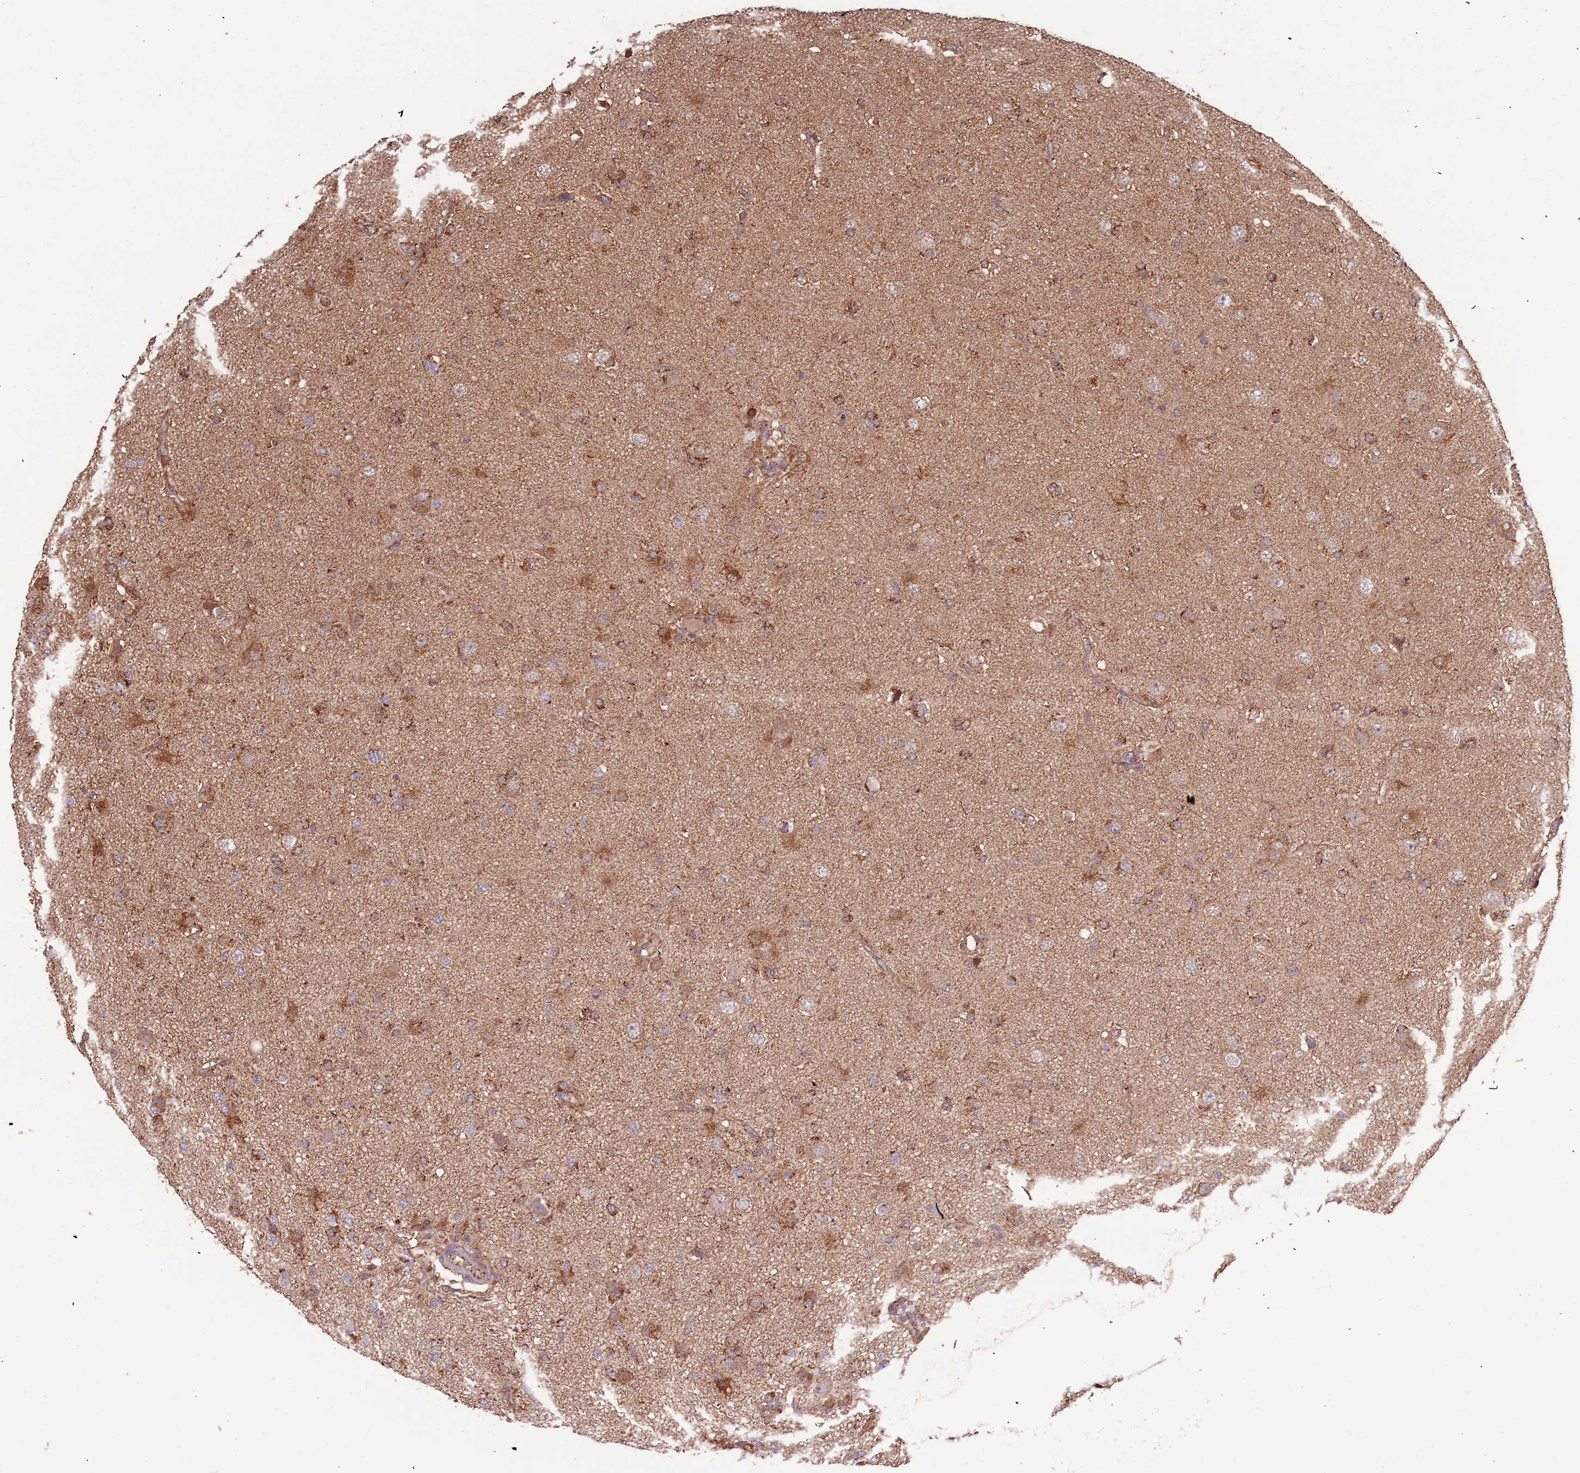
{"staining": {"intensity": "moderate", "quantity": ">75%", "location": "cytoplasmic/membranous"}, "tissue": "glioma", "cell_type": "Tumor cells", "image_type": "cancer", "snomed": [{"axis": "morphology", "description": "Glioma, malignant, High grade"}, {"axis": "topography", "description": "Brain"}], "caption": "This photomicrograph reveals glioma stained with immunohistochemistry (IHC) to label a protein in brown. The cytoplasmic/membranous of tumor cells show moderate positivity for the protein. Nuclei are counter-stained blue.", "gene": "IL17RD", "patient": {"sex": "female", "age": 57}}